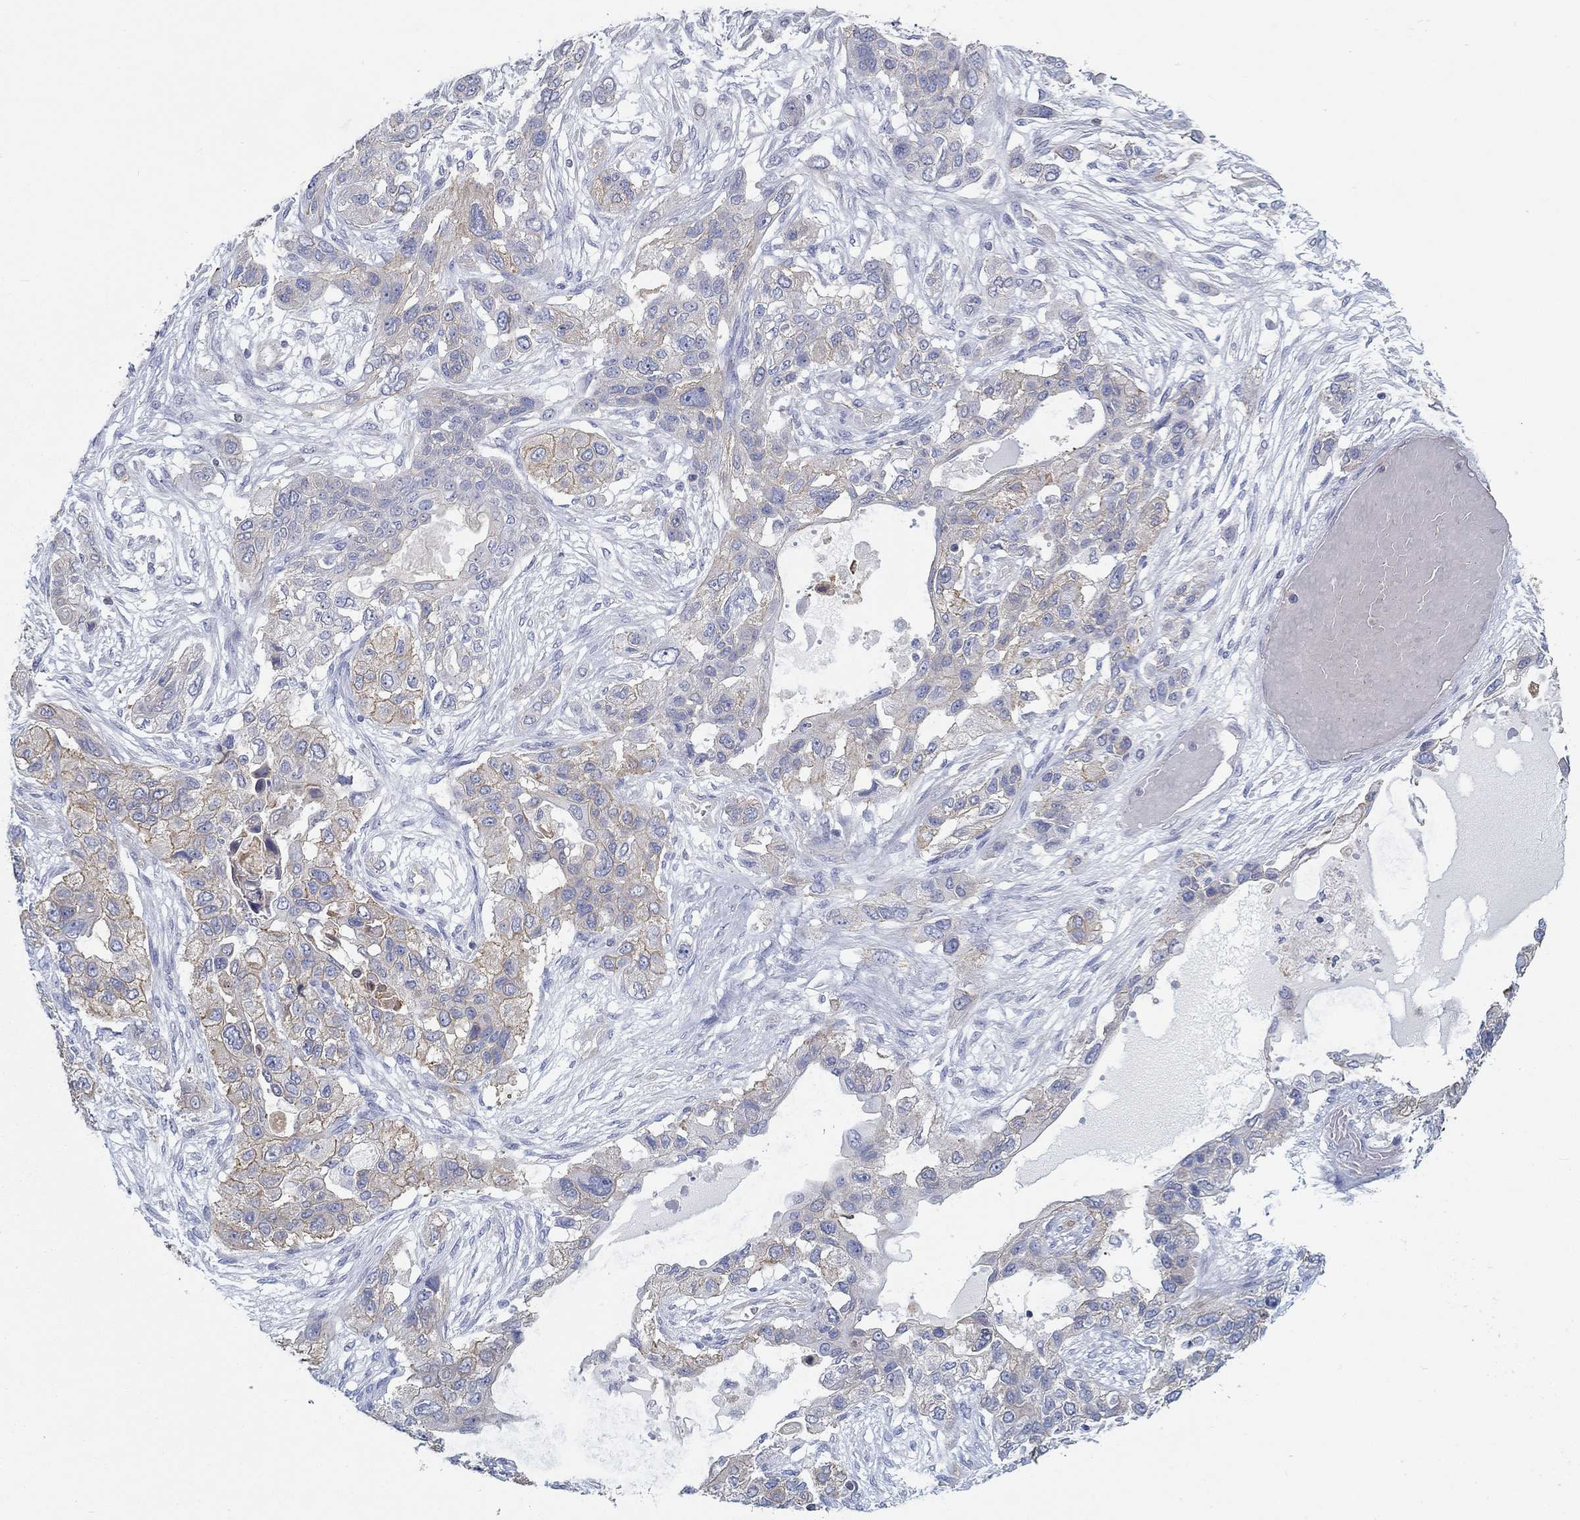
{"staining": {"intensity": "weak", "quantity": "<25%", "location": "cytoplasmic/membranous"}, "tissue": "lung cancer", "cell_type": "Tumor cells", "image_type": "cancer", "snomed": [{"axis": "morphology", "description": "Squamous cell carcinoma, NOS"}, {"axis": "topography", "description": "Lung"}], "caption": "This is an IHC micrograph of lung squamous cell carcinoma. There is no positivity in tumor cells.", "gene": "BBOF1", "patient": {"sex": "female", "age": 70}}